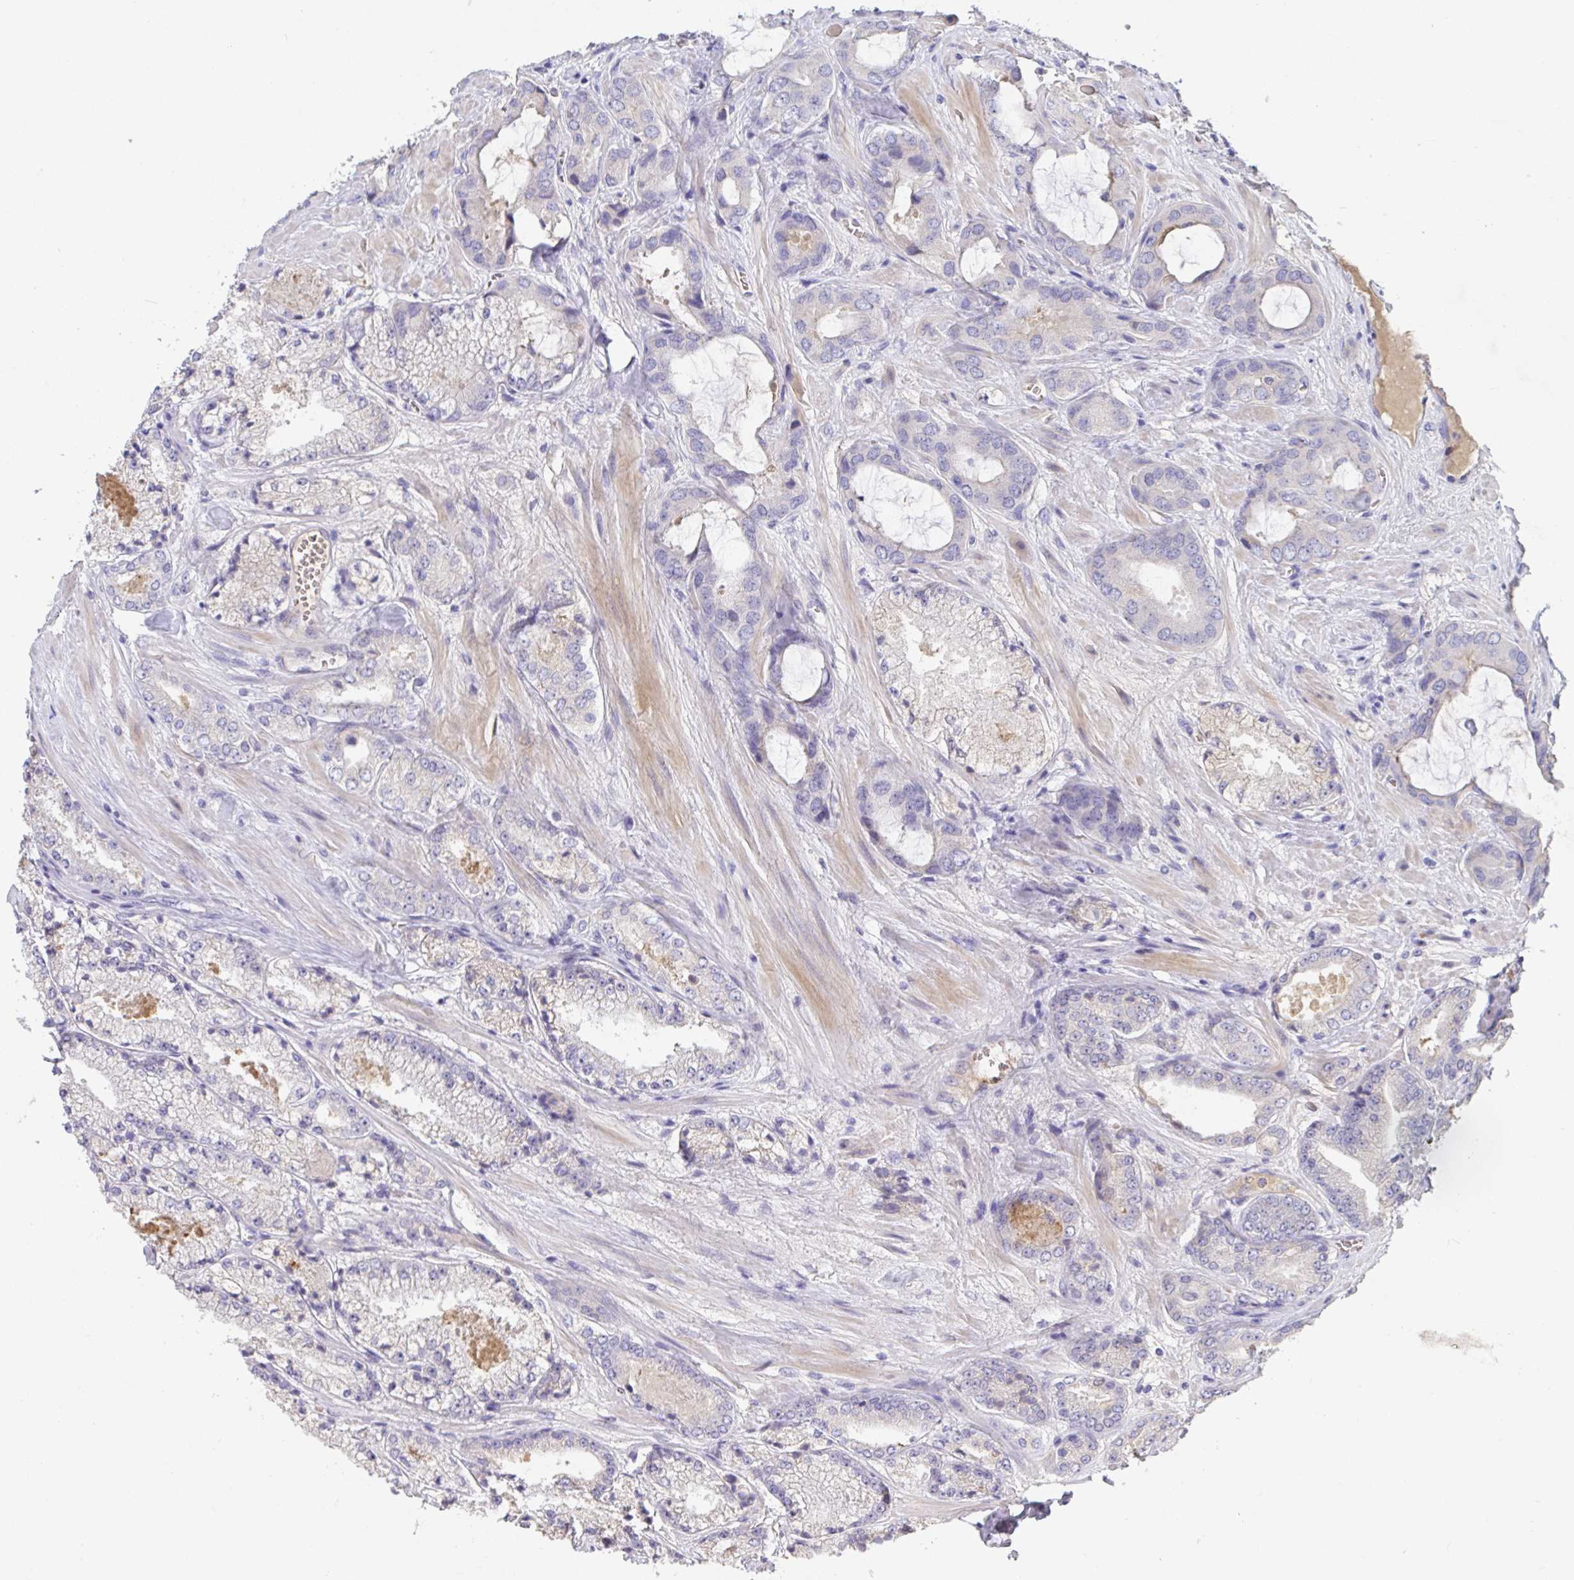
{"staining": {"intensity": "negative", "quantity": "none", "location": "none"}, "tissue": "prostate cancer", "cell_type": "Tumor cells", "image_type": "cancer", "snomed": [{"axis": "morphology", "description": "Adenocarcinoma, High grade"}, {"axis": "topography", "description": "Prostate"}], "caption": "The immunohistochemistry (IHC) histopathology image has no significant expression in tumor cells of prostate cancer (high-grade adenocarcinoma) tissue.", "gene": "ANO5", "patient": {"sex": "male", "age": 63}}